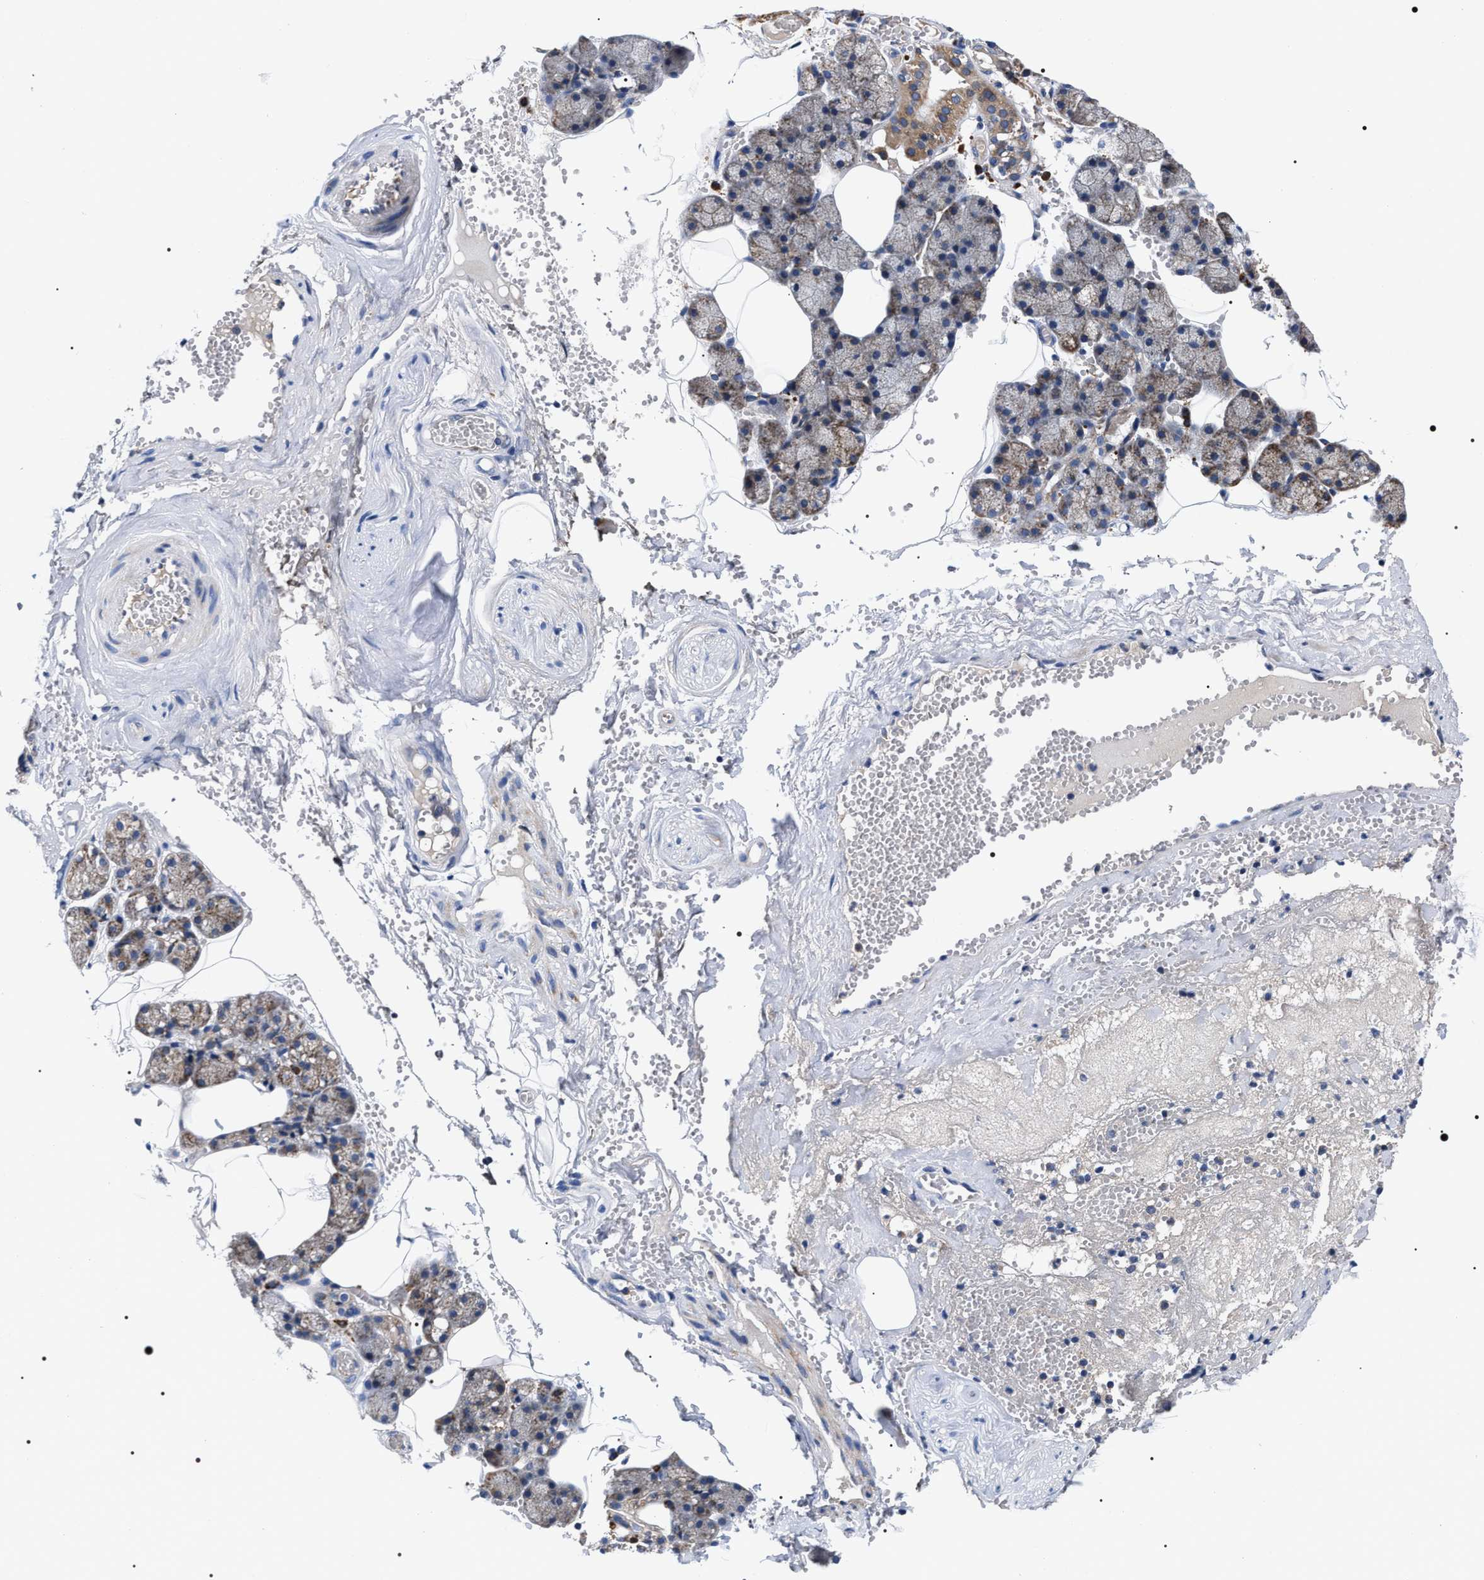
{"staining": {"intensity": "moderate", "quantity": ">75%", "location": "cytoplasmic/membranous"}, "tissue": "salivary gland", "cell_type": "Glandular cells", "image_type": "normal", "snomed": [{"axis": "morphology", "description": "Normal tissue, NOS"}, {"axis": "topography", "description": "Salivary gland"}], "caption": "Immunohistochemistry (IHC) (DAB (3,3'-diaminobenzidine)) staining of benign human salivary gland exhibits moderate cytoplasmic/membranous protein staining in about >75% of glandular cells.", "gene": "MACC1", "patient": {"sex": "male", "age": 62}}